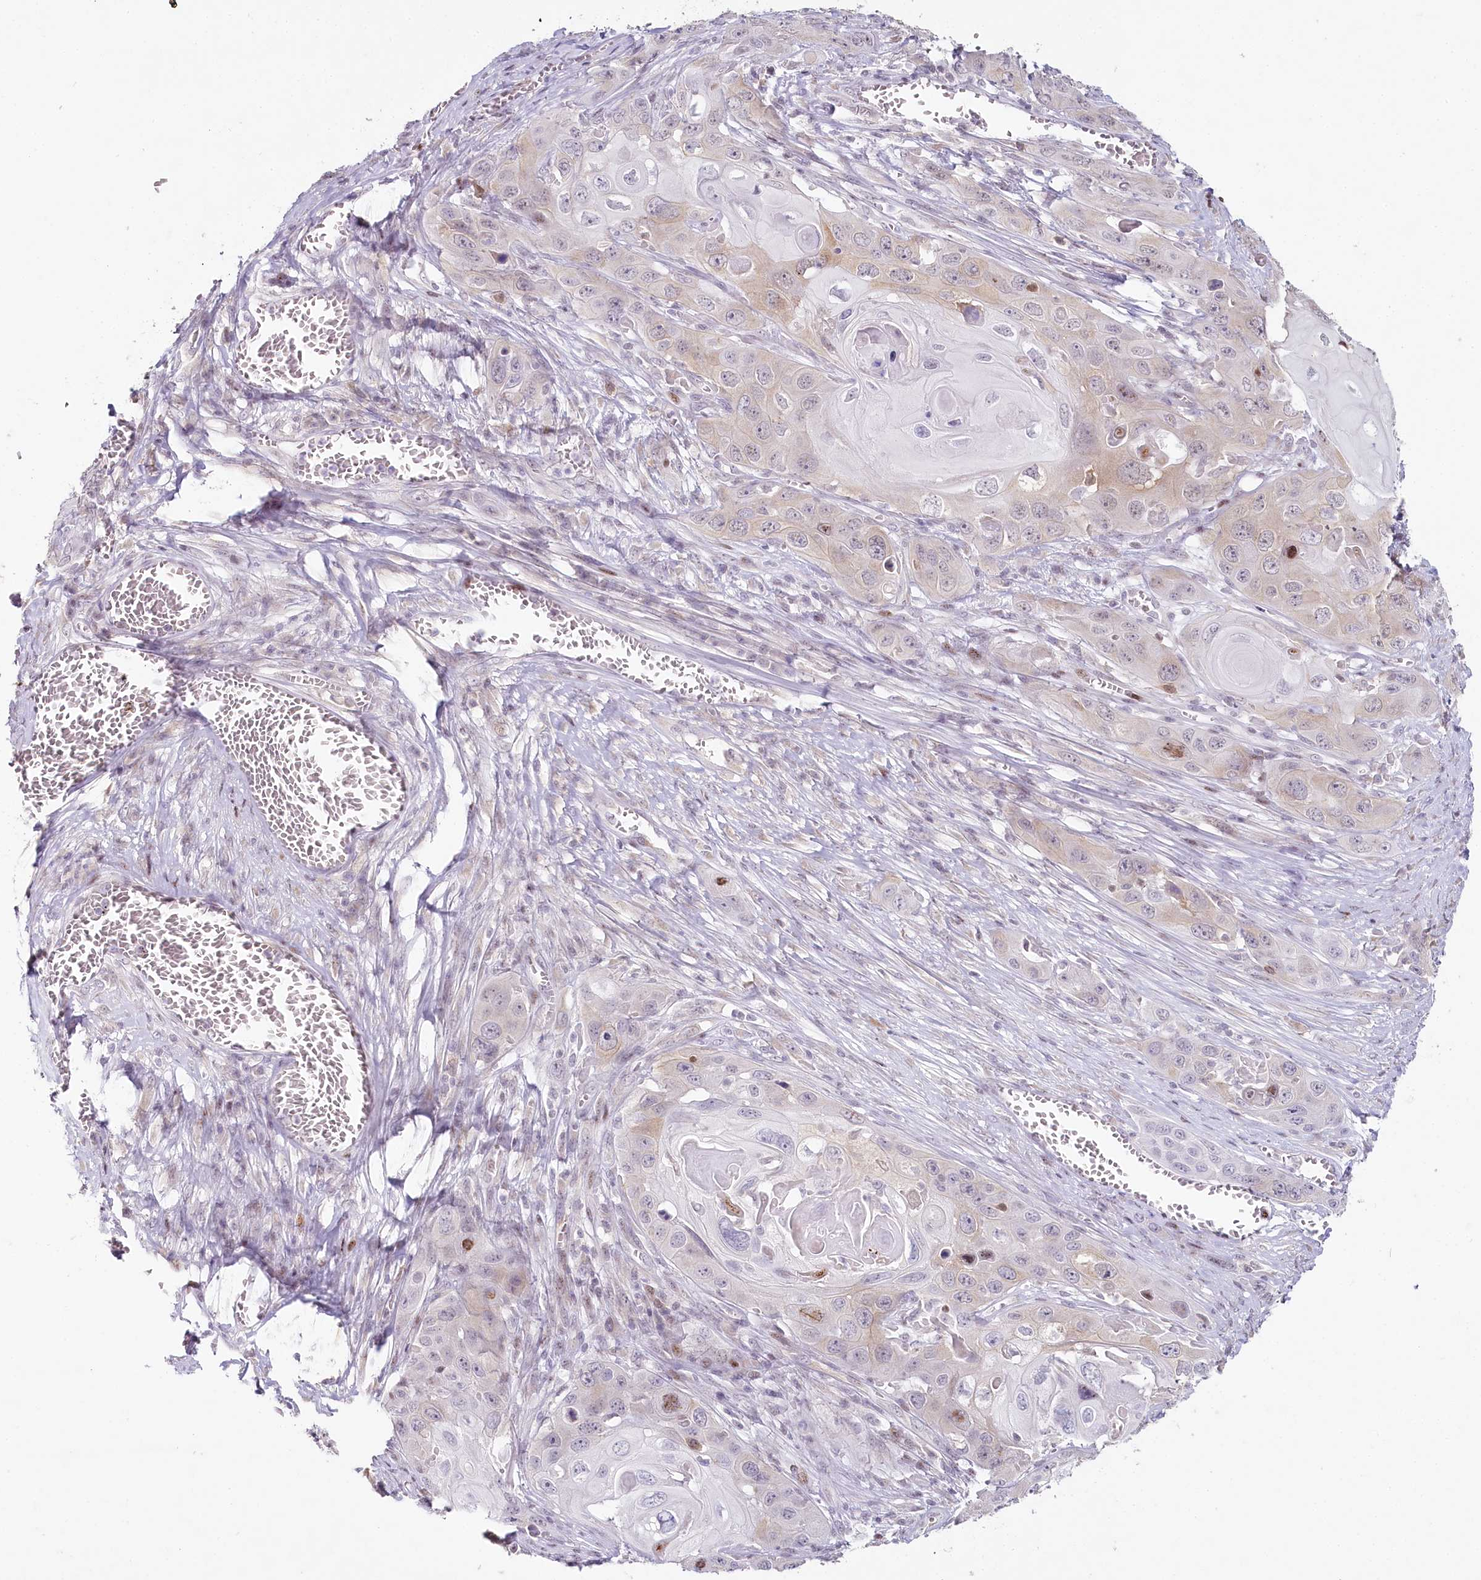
{"staining": {"intensity": "weak", "quantity": "25%-75%", "location": "cytoplasmic/membranous"}, "tissue": "skin cancer", "cell_type": "Tumor cells", "image_type": "cancer", "snomed": [{"axis": "morphology", "description": "Squamous cell carcinoma, NOS"}, {"axis": "topography", "description": "Skin"}], "caption": "Protein expression by IHC displays weak cytoplasmic/membranous expression in about 25%-75% of tumor cells in skin squamous cell carcinoma. The staining is performed using DAB brown chromogen to label protein expression. The nuclei are counter-stained blue using hematoxylin.", "gene": "HPD", "patient": {"sex": "male", "age": 55}}